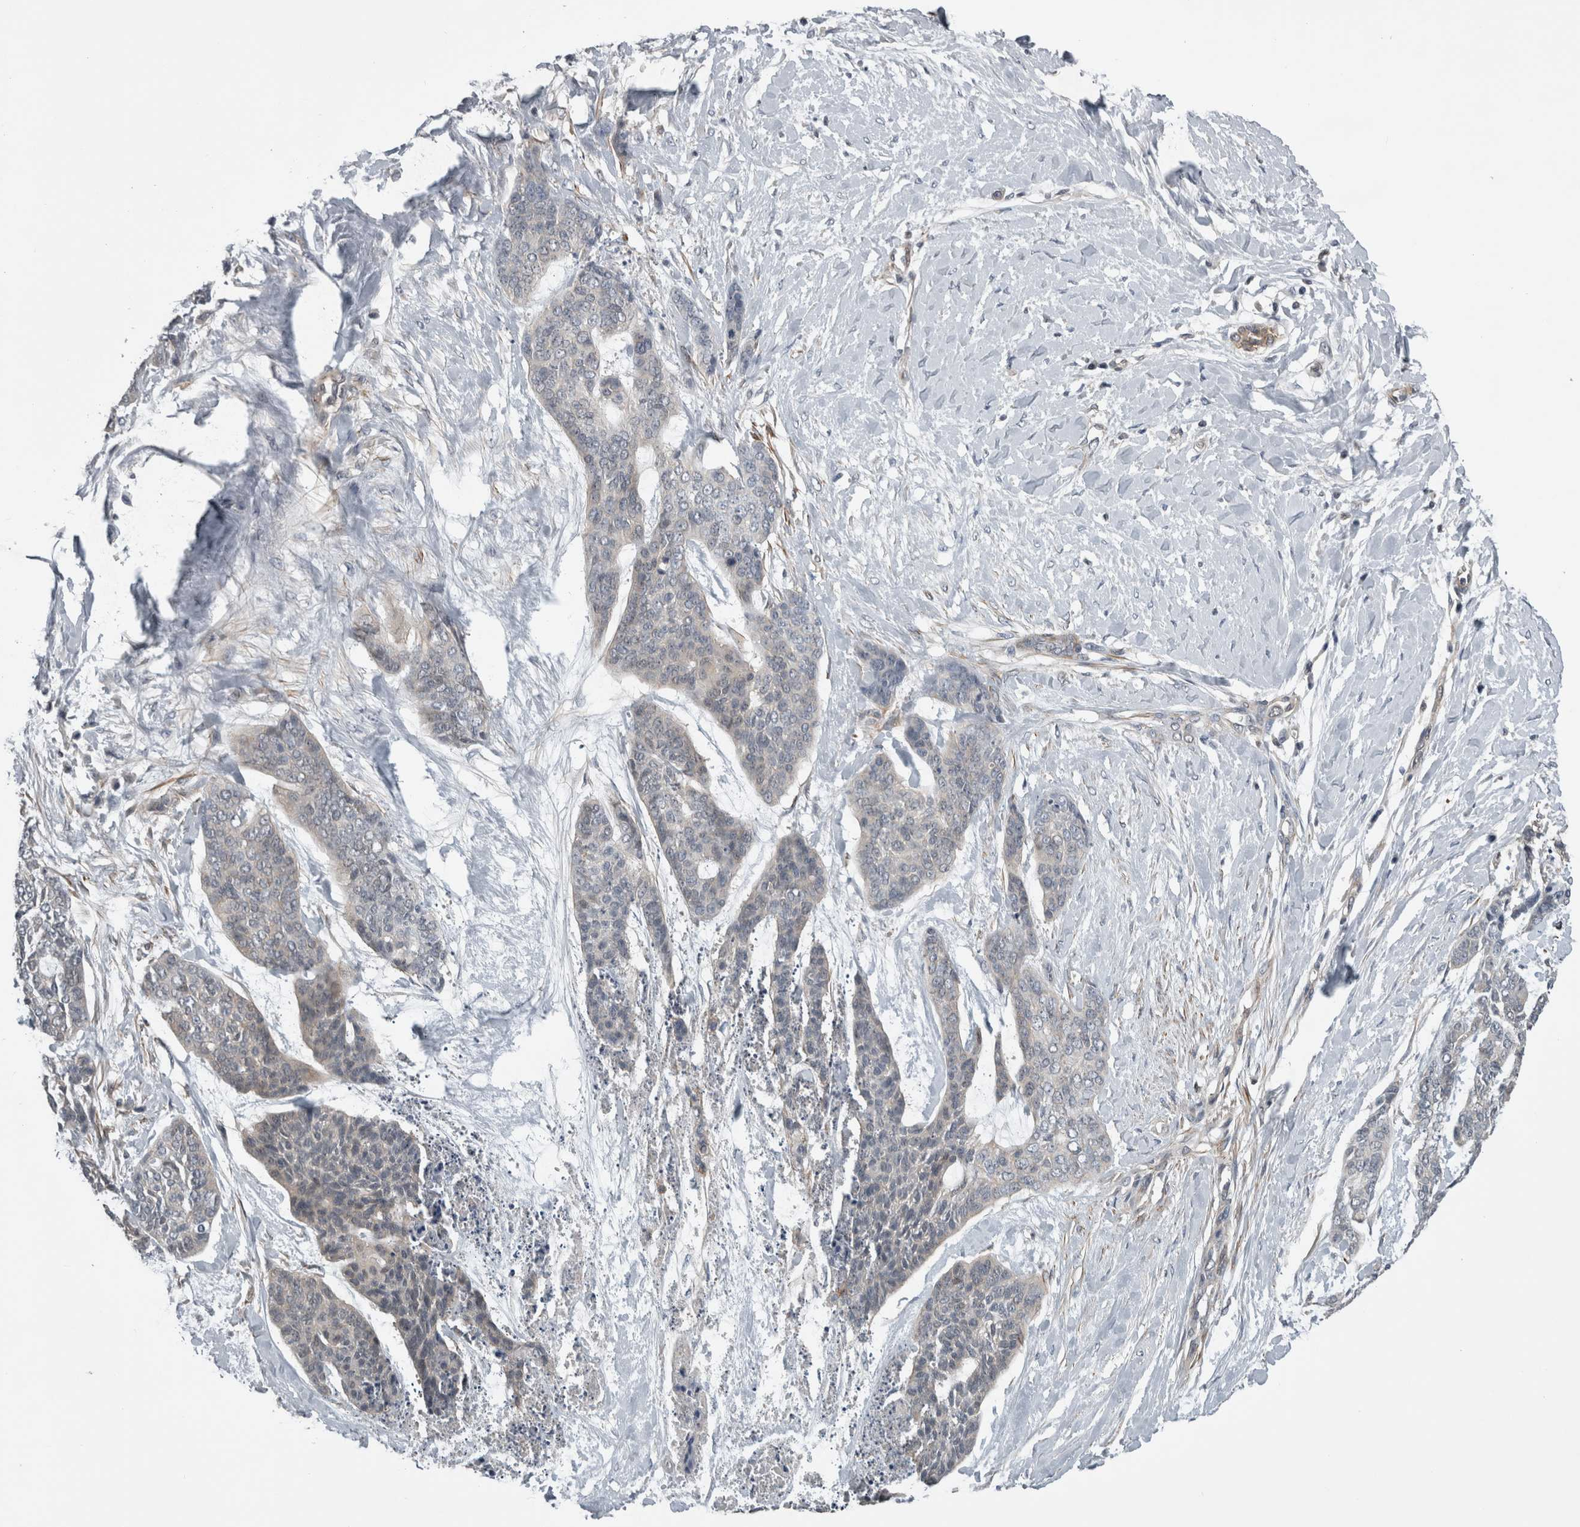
{"staining": {"intensity": "negative", "quantity": "none", "location": "none"}, "tissue": "skin cancer", "cell_type": "Tumor cells", "image_type": "cancer", "snomed": [{"axis": "morphology", "description": "Basal cell carcinoma"}, {"axis": "topography", "description": "Skin"}], "caption": "This is an immunohistochemistry image of human skin cancer. There is no staining in tumor cells.", "gene": "NAPRT", "patient": {"sex": "female", "age": 64}}